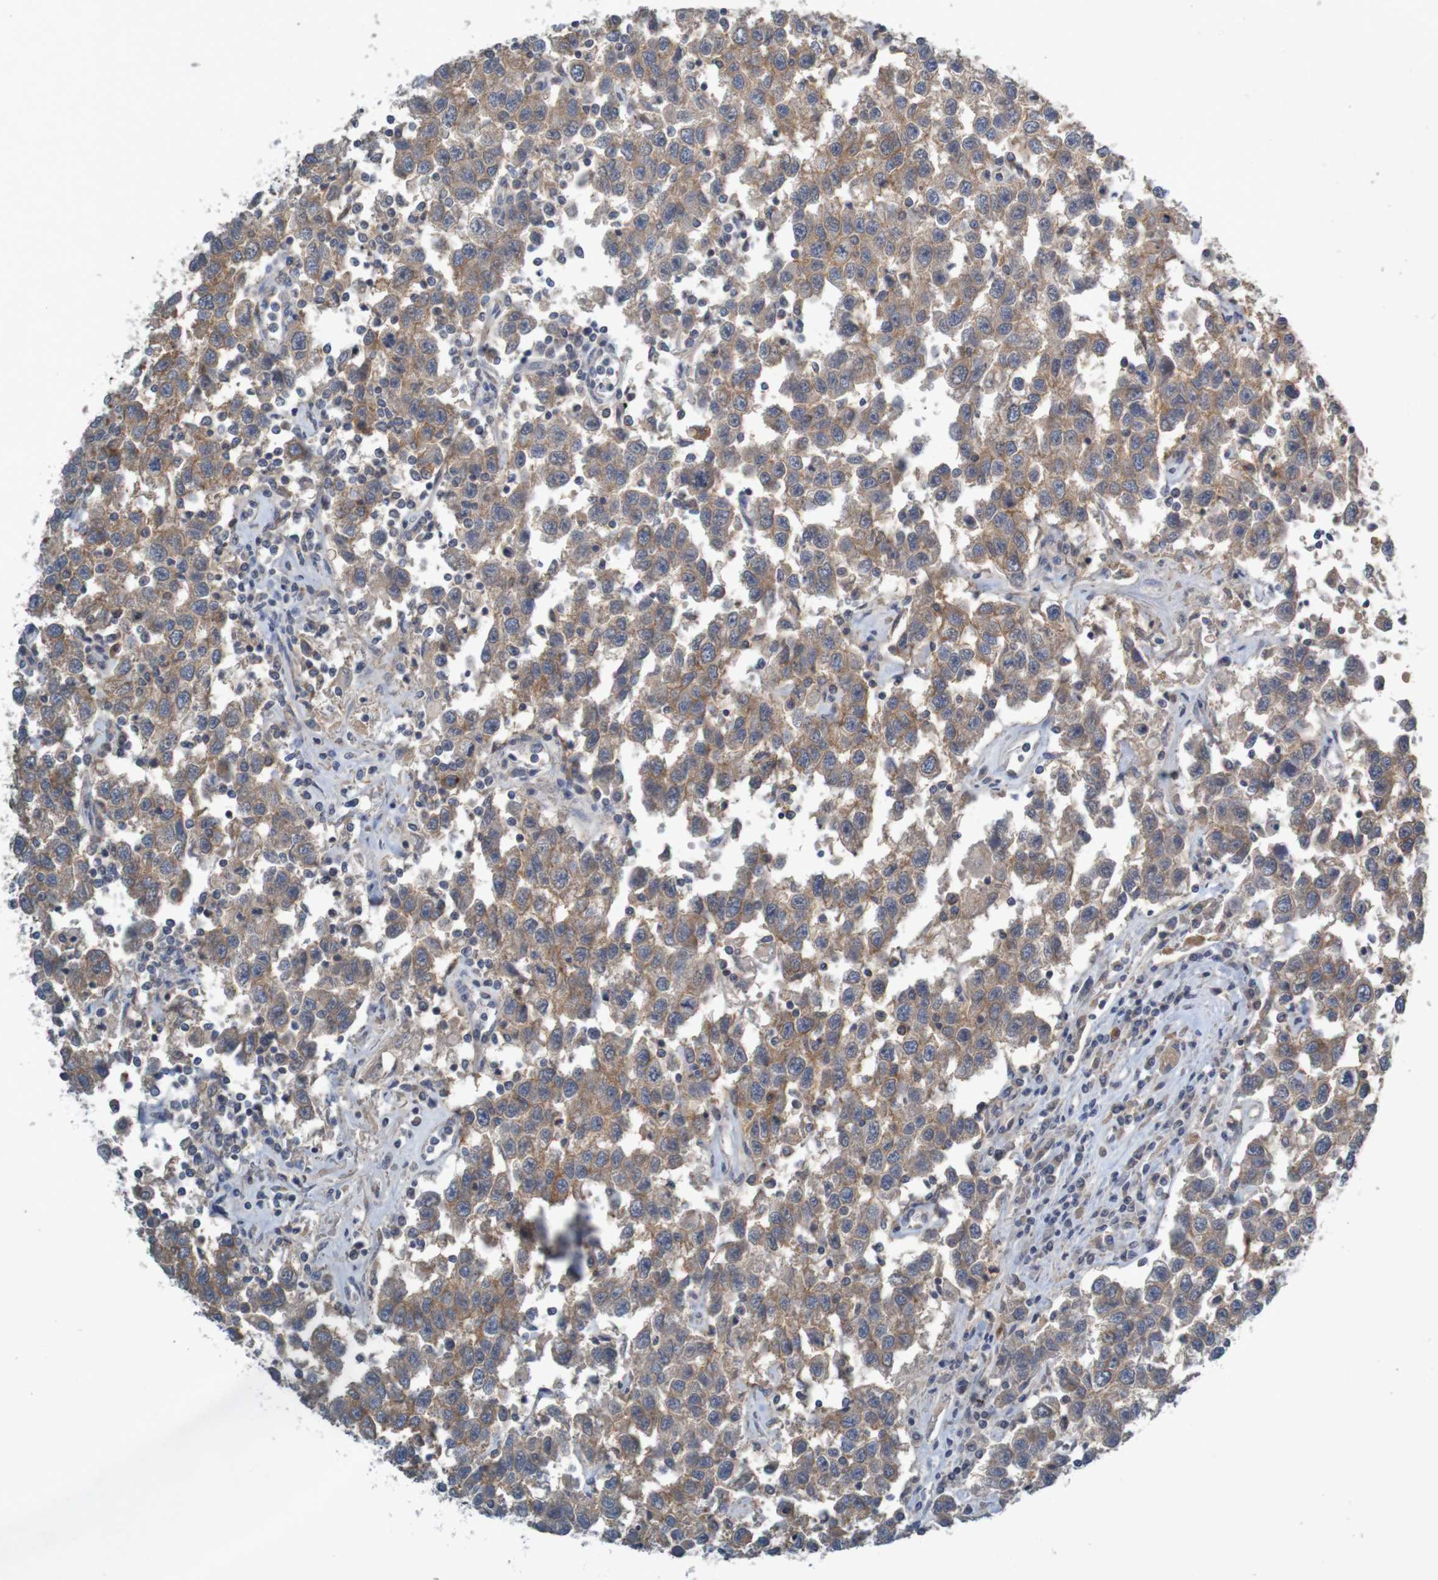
{"staining": {"intensity": "moderate", "quantity": ">75%", "location": "cytoplasmic/membranous"}, "tissue": "testis cancer", "cell_type": "Tumor cells", "image_type": "cancer", "snomed": [{"axis": "morphology", "description": "Seminoma, NOS"}, {"axis": "topography", "description": "Testis"}], "caption": "This micrograph demonstrates testis seminoma stained with immunohistochemistry (IHC) to label a protein in brown. The cytoplasmic/membranous of tumor cells show moderate positivity for the protein. Nuclei are counter-stained blue.", "gene": "B3GAT2", "patient": {"sex": "male", "age": 41}}